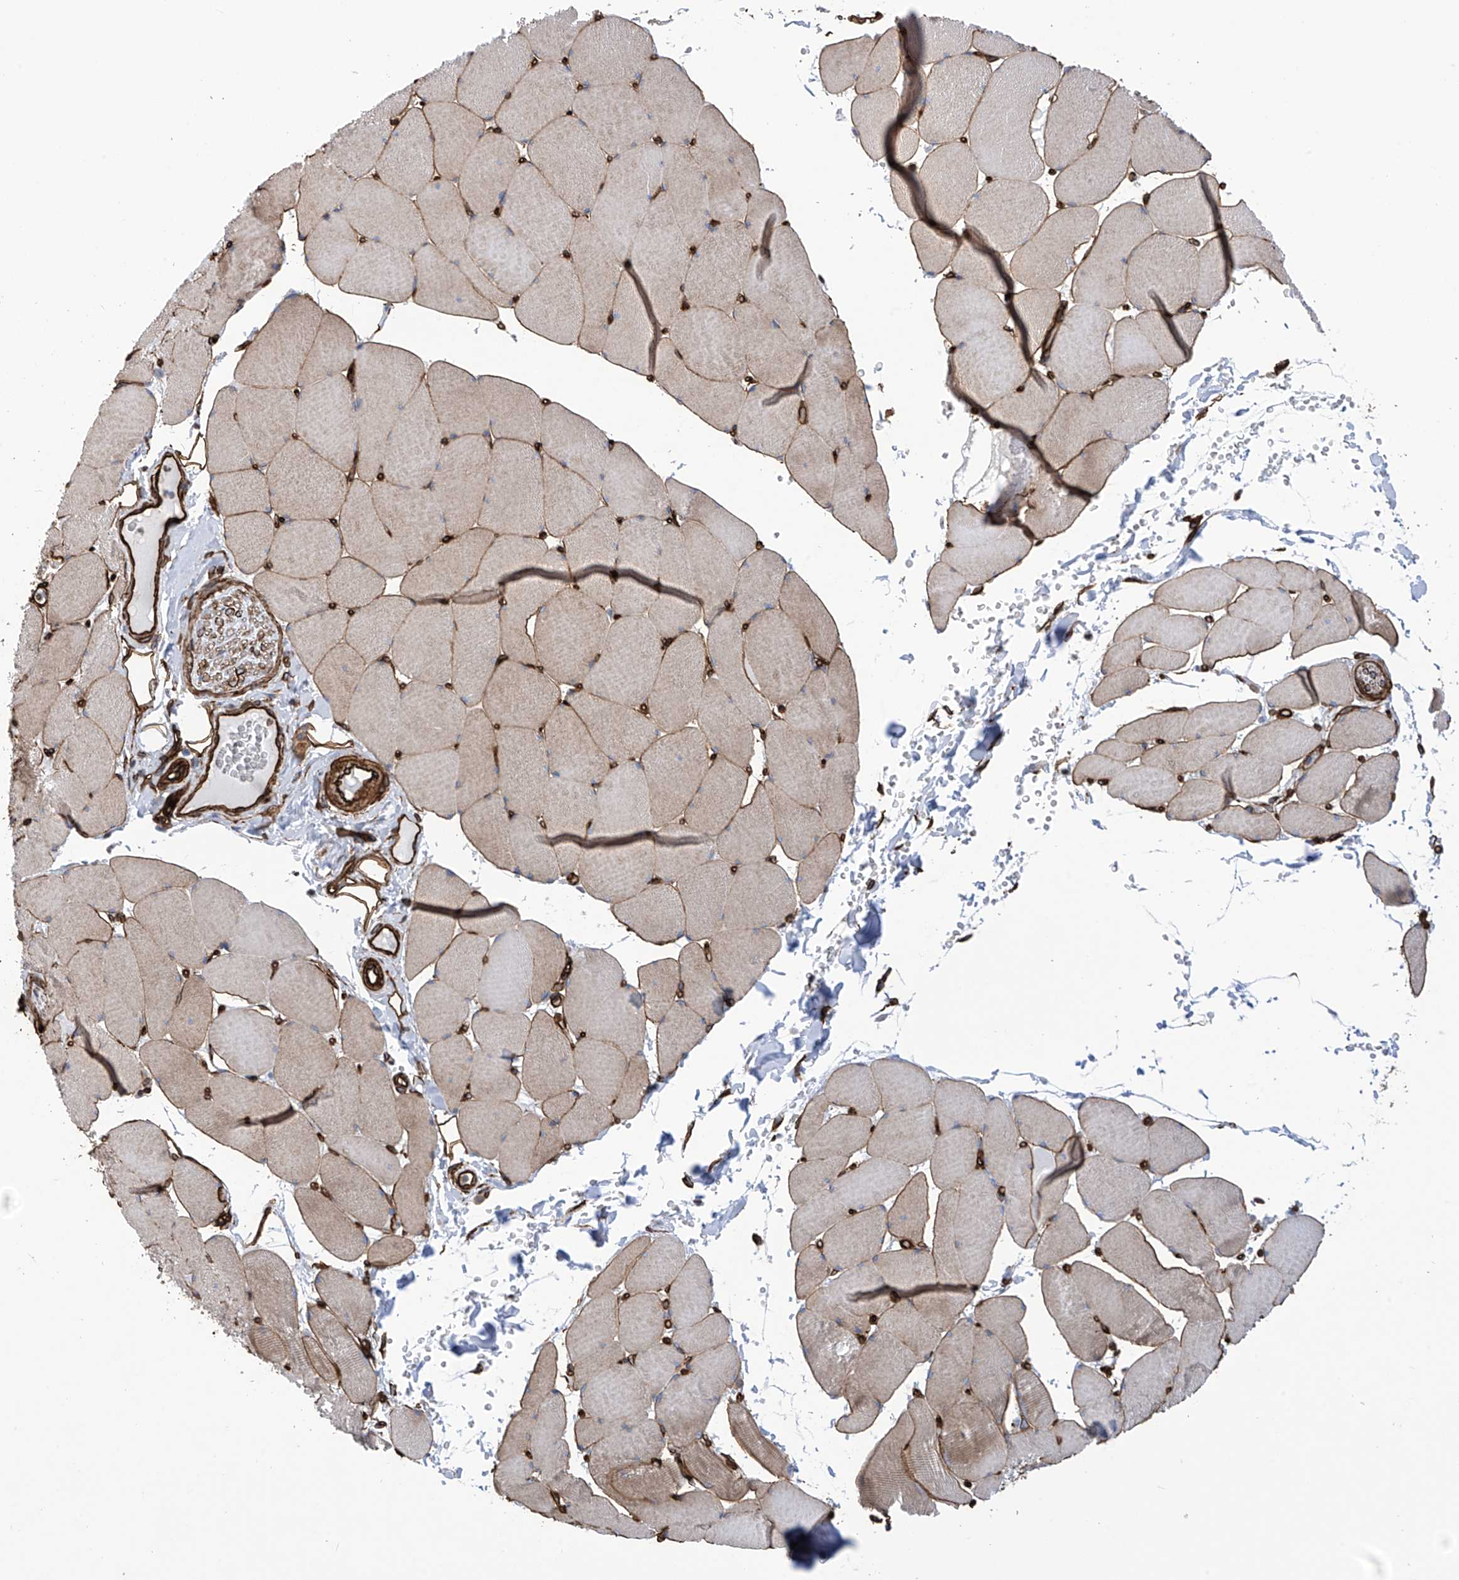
{"staining": {"intensity": "moderate", "quantity": ">75%", "location": "cytoplasmic/membranous"}, "tissue": "skeletal muscle", "cell_type": "Myocytes", "image_type": "normal", "snomed": [{"axis": "morphology", "description": "Normal tissue, NOS"}, {"axis": "topography", "description": "Skeletal muscle"}, {"axis": "topography", "description": "Head-Neck"}], "caption": "Immunohistochemical staining of normal skeletal muscle shows medium levels of moderate cytoplasmic/membranous staining in approximately >75% of myocytes.", "gene": "UBTD1", "patient": {"sex": "male", "age": 66}}